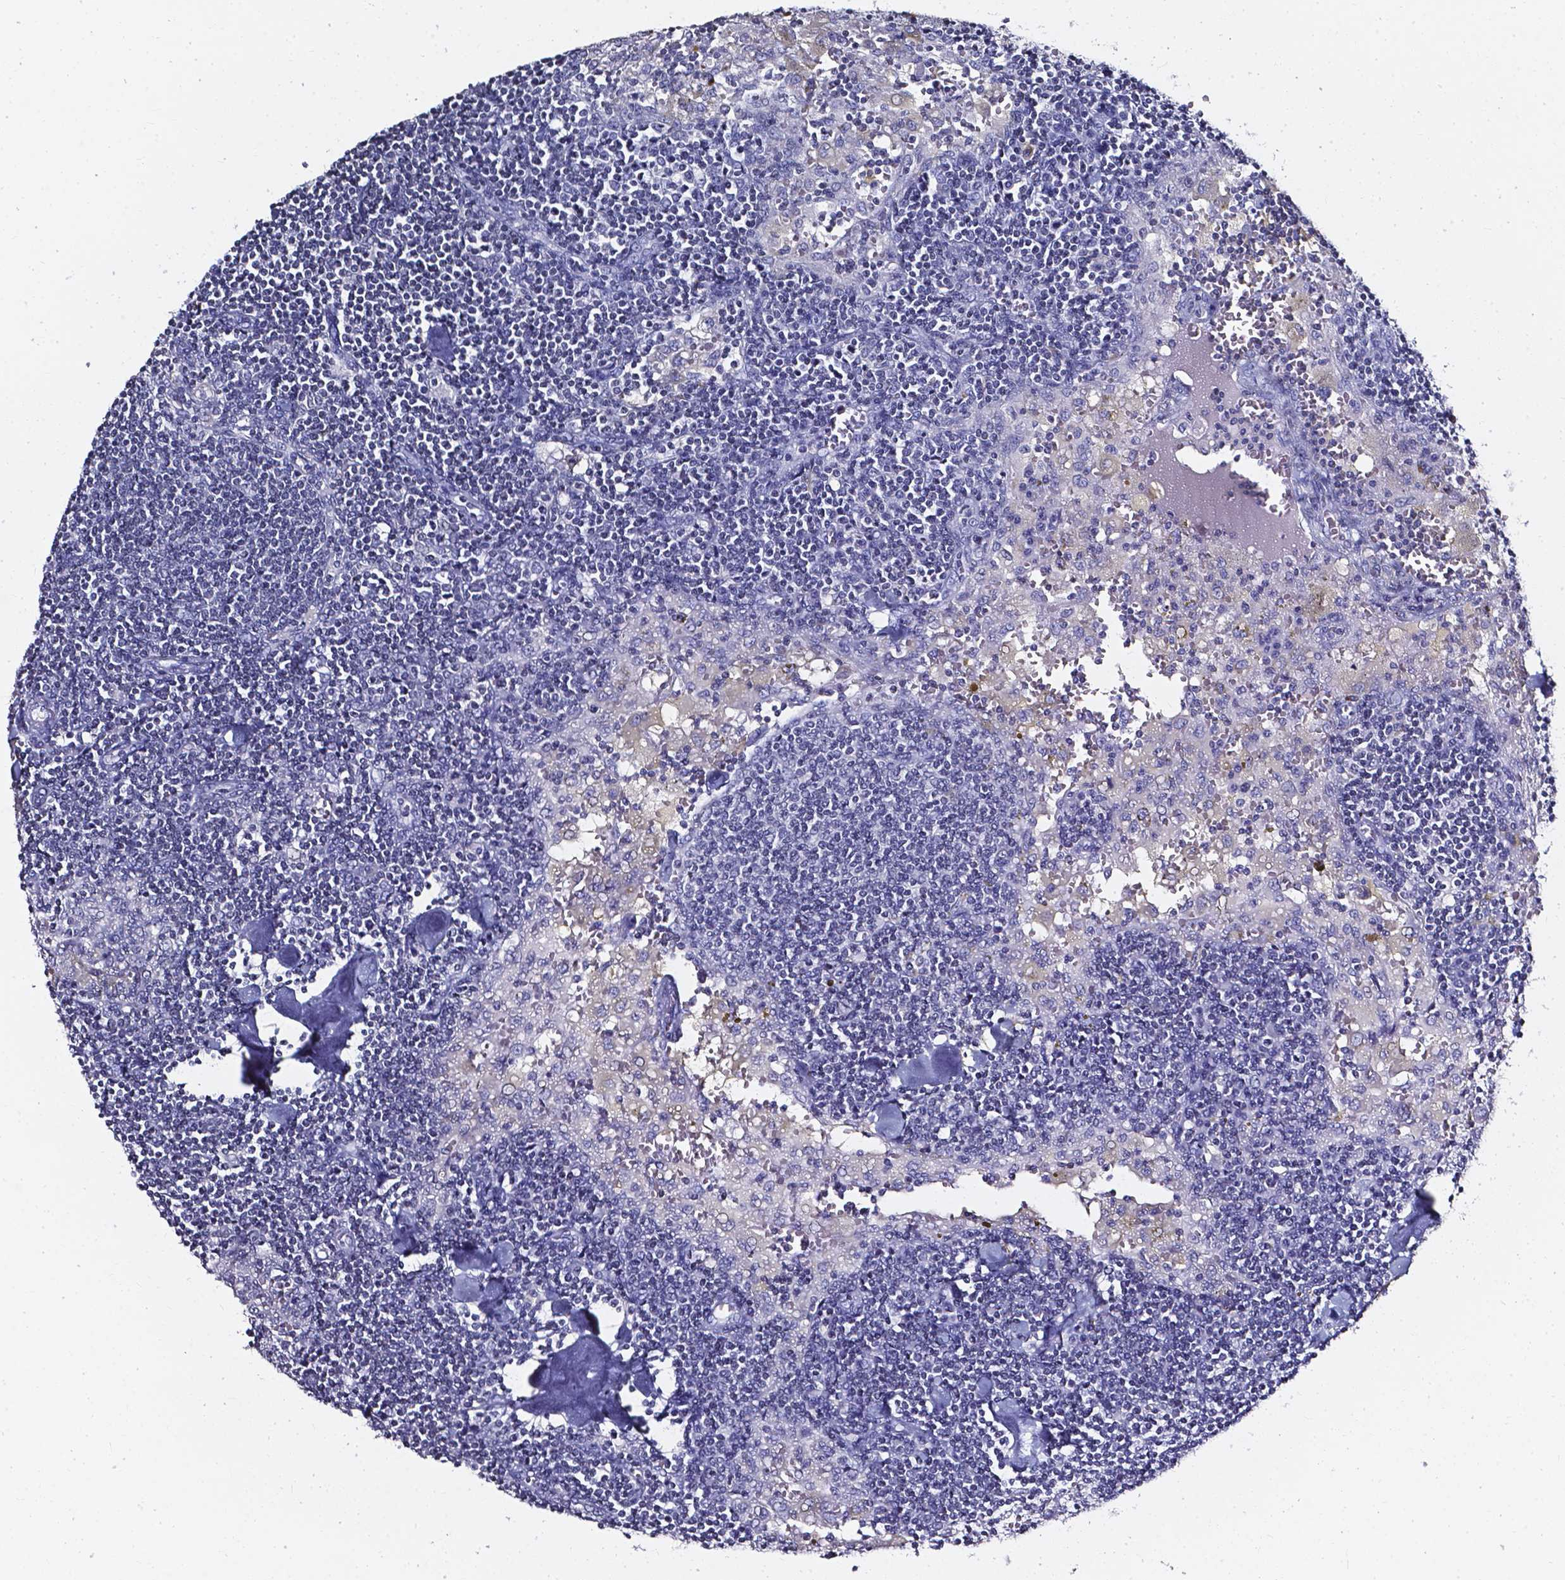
{"staining": {"intensity": "negative", "quantity": "none", "location": "none"}, "tissue": "lymph node", "cell_type": "Germinal center cells", "image_type": "normal", "snomed": [{"axis": "morphology", "description": "Normal tissue, NOS"}, {"axis": "topography", "description": "Lymph node"}], "caption": "Protein analysis of normal lymph node displays no significant positivity in germinal center cells.", "gene": "AKR1B10", "patient": {"sex": "male", "age": 55}}